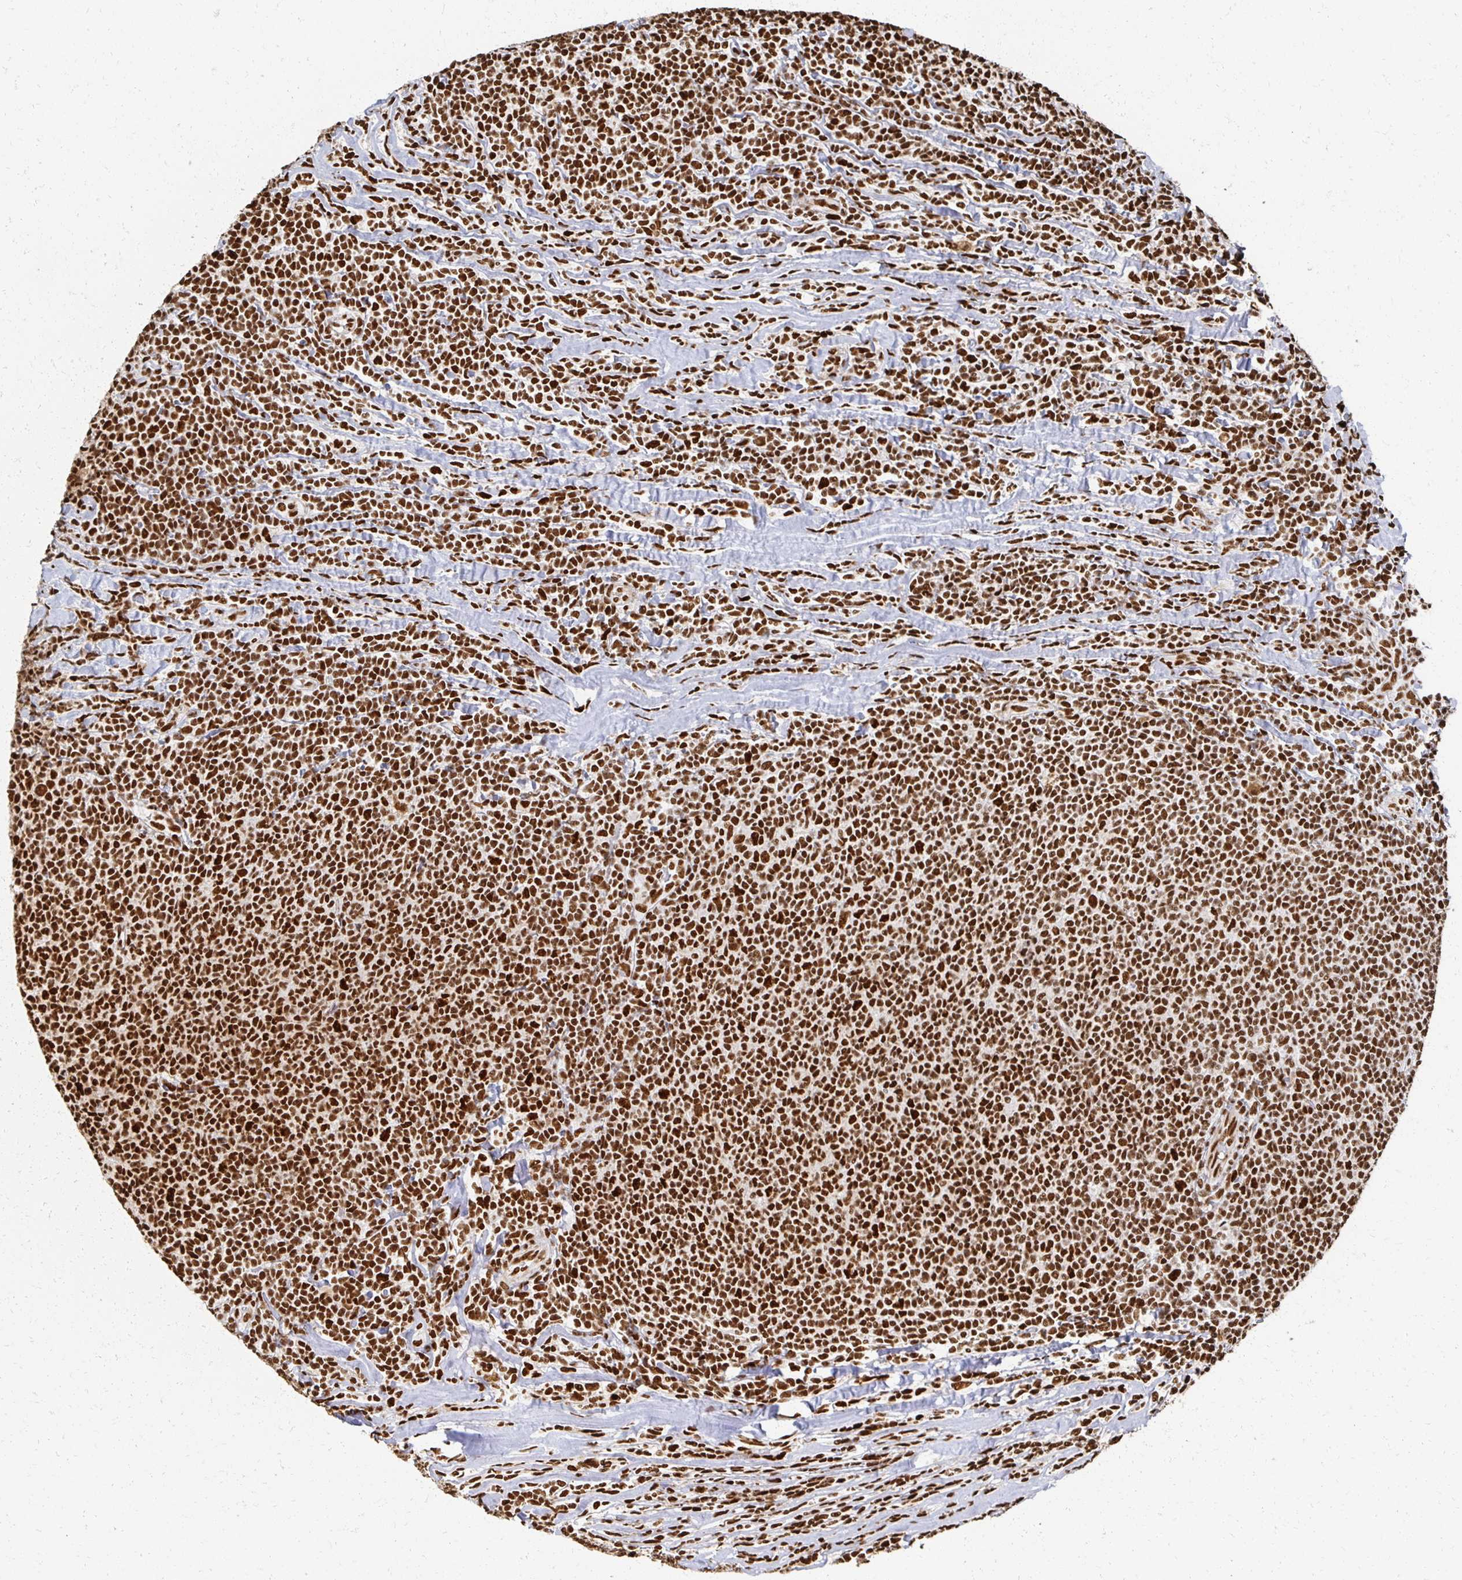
{"staining": {"intensity": "strong", "quantity": ">75%", "location": "nuclear"}, "tissue": "lymphoma", "cell_type": "Tumor cells", "image_type": "cancer", "snomed": [{"axis": "morphology", "description": "Malignant lymphoma, non-Hodgkin's type, Low grade"}, {"axis": "topography", "description": "Lymph node"}], "caption": "A brown stain labels strong nuclear staining of a protein in human lymphoma tumor cells.", "gene": "RBBP7", "patient": {"sex": "male", "age": 52}}